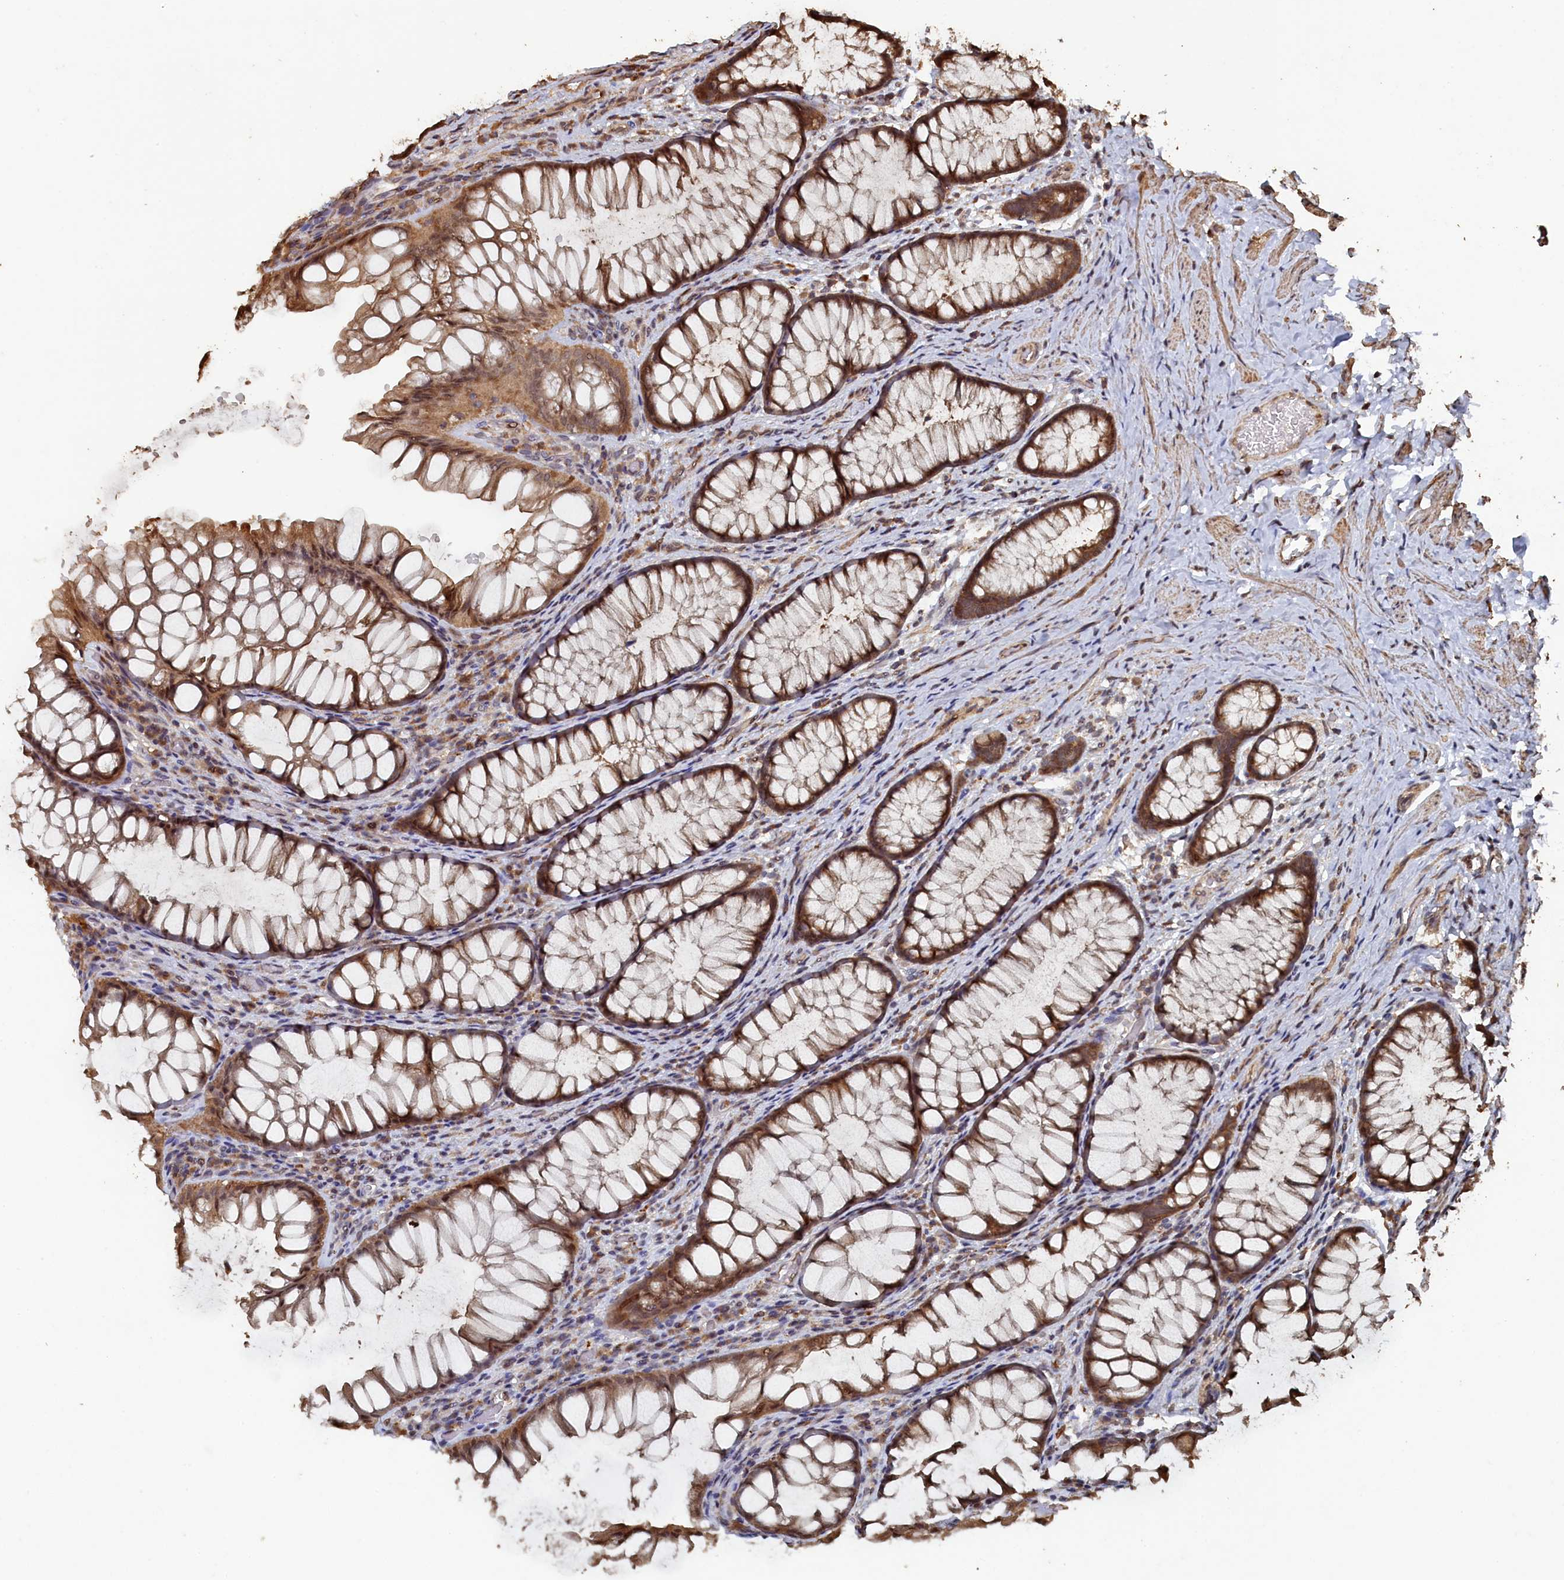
{"staining": {"intensity": "moderate", "quantity": ">75%", "location": "cytoplasmic/membranous,nuclear"}, "tissue": "colon", "cell_type": "Endothelial cells", "image_type": "normal", "snomed": [{"axis": "morphology", "description": "Normal tissue, NOS"}, {"axis": "topography", "description": "Colon"}], "caption": "Immunohistochemistry micrograph of benign colon: colon stained using immunohistochemistry exhibits medium levels of moderate protein expression localized specifically in the cytoplasmic/membranous,nuclear of endothelial cells, appearing as a cytoplasmic/membranous,nuclear brown color.", "gene": "PIGN", "patient": {"sex": "female", "age": 62}}